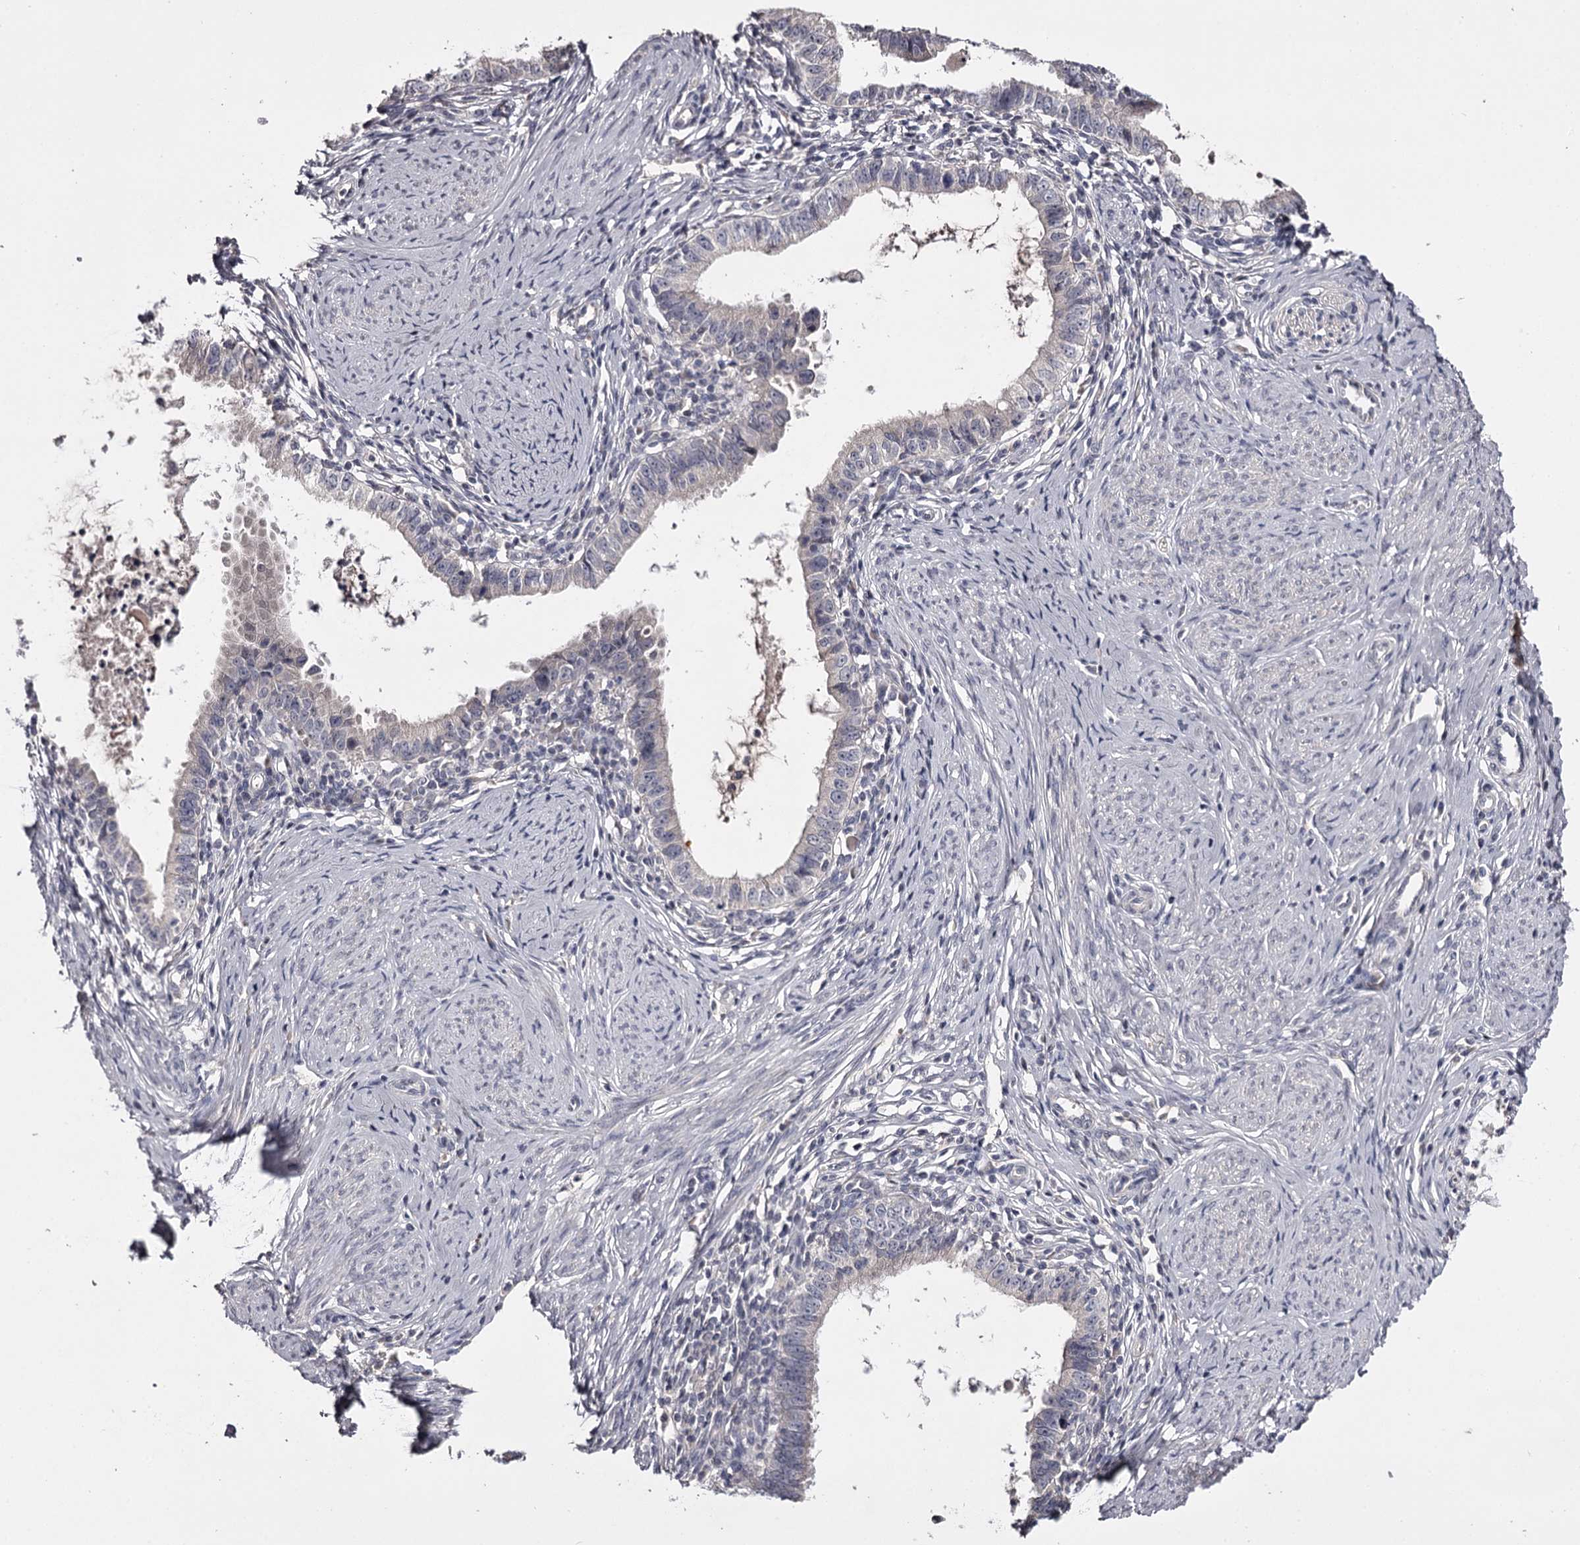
{"staining": {"intensity": "negative", "quantity": "none", "location": "none"}, "tissue": "cervical cancer", "cell_type": "Tumor cells", "image_type": "cancer", "snomed": [{"axis": "morphology", "description": "Adenocarcinoma, NOS"}, {"axis": "topography", "description": "Cervix"}], "caption": "An image of adenocarcinoma (cervical) stained for a protein exhibits no brown staining in tumor cells. (DAB (3,3'-diaminobenzidine) immunohistochemistry with hematoxylin counter stain).", "gene": "PRM2", "patient": {"sex": "female", "age": 36}}